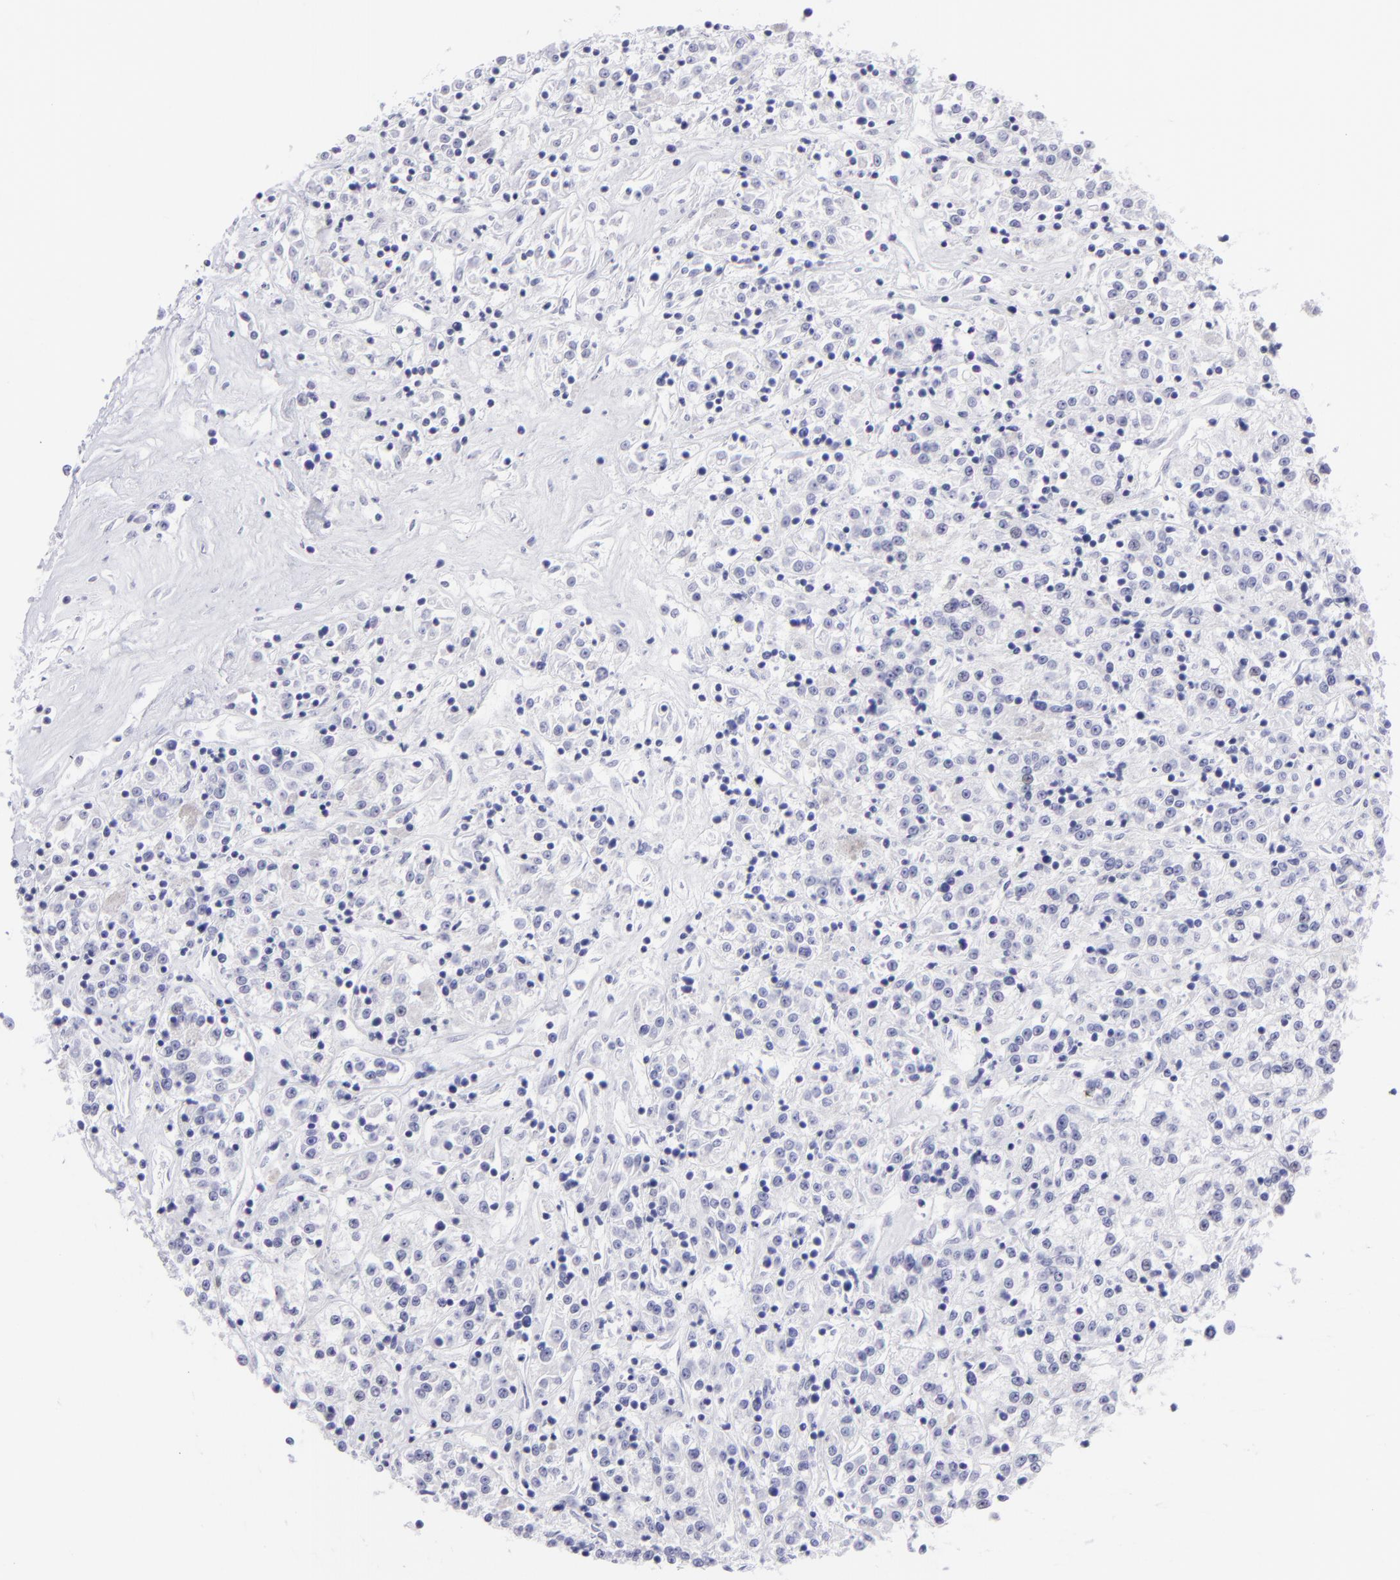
{"staining": {"intensity": "negative", "quantity": "none", "location": "none"}, "tissue": "renal cancer", "cell_type": "Tumor cells", "image_type": "cancer", "snomed": [{"axis": "morphology", "description": "Adenocarcinoma, NOS"}, {"axis": "topography", "description": "Kidney"}], "caption": "Immunohistochemistry (IHC) image of renal cancer stained for a protein (brown), which reveals no staining in tumor cells.", "gene": "MITF", "patient": {"sex": "female", "age": 76}}